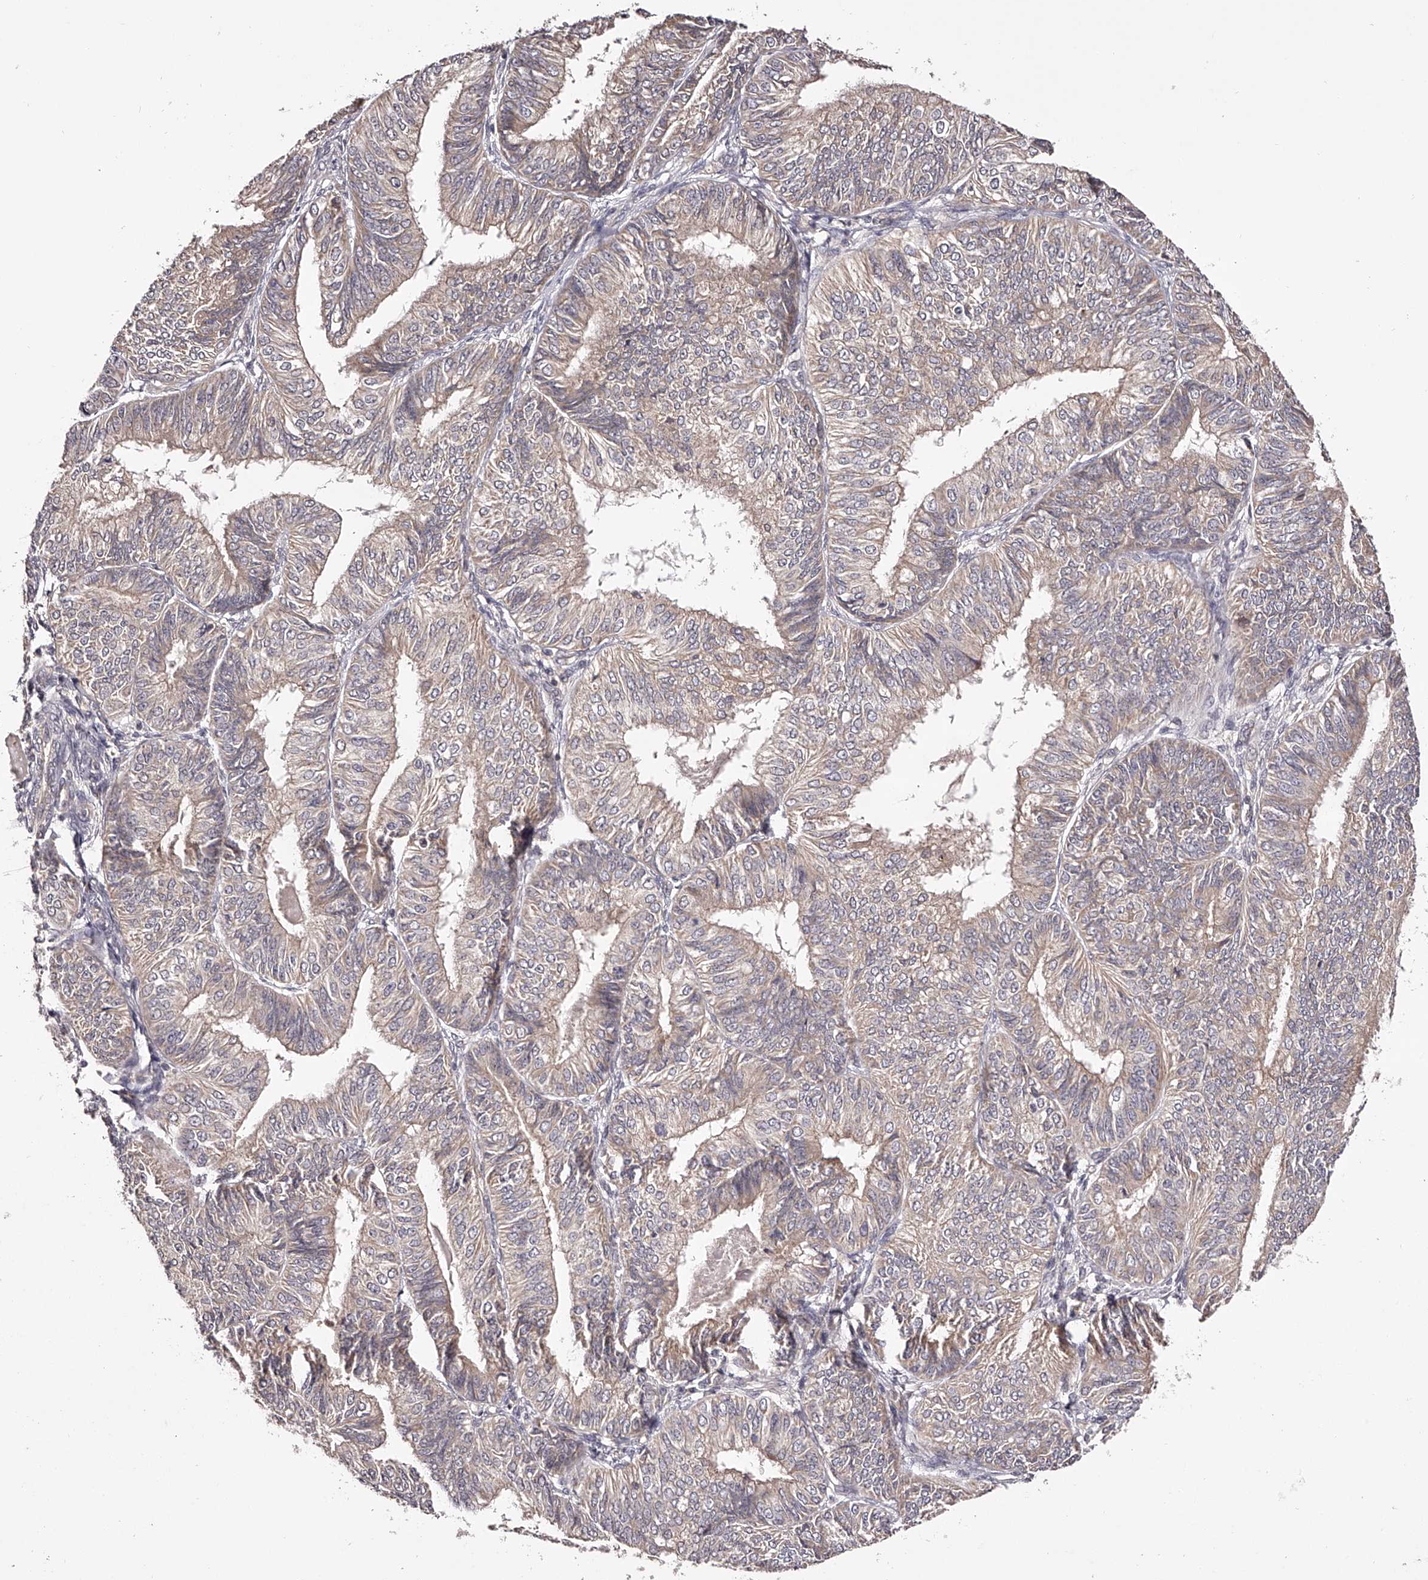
{"staining": {"intensity": "weak", "quantity": ">75%", "location": "cytoplasmic/membranous"}, "tissue": "endometrial cancer", "cell_type": "Tumor cells", "image_type": "cancer", "snomed": [{"axis": "morphology", "description": "Adenocarcinoma, NOS"}, {"axis": "topography", "description": "Endometrium"}], "caption": "The histopathology image reveals a brown stain indicating the presence of a protein in the cytoplasmic/membranous of tumor cells in endometrial cancer.", "gene": "ODF2L", "patient": {"sex": "female", "age": 58}}